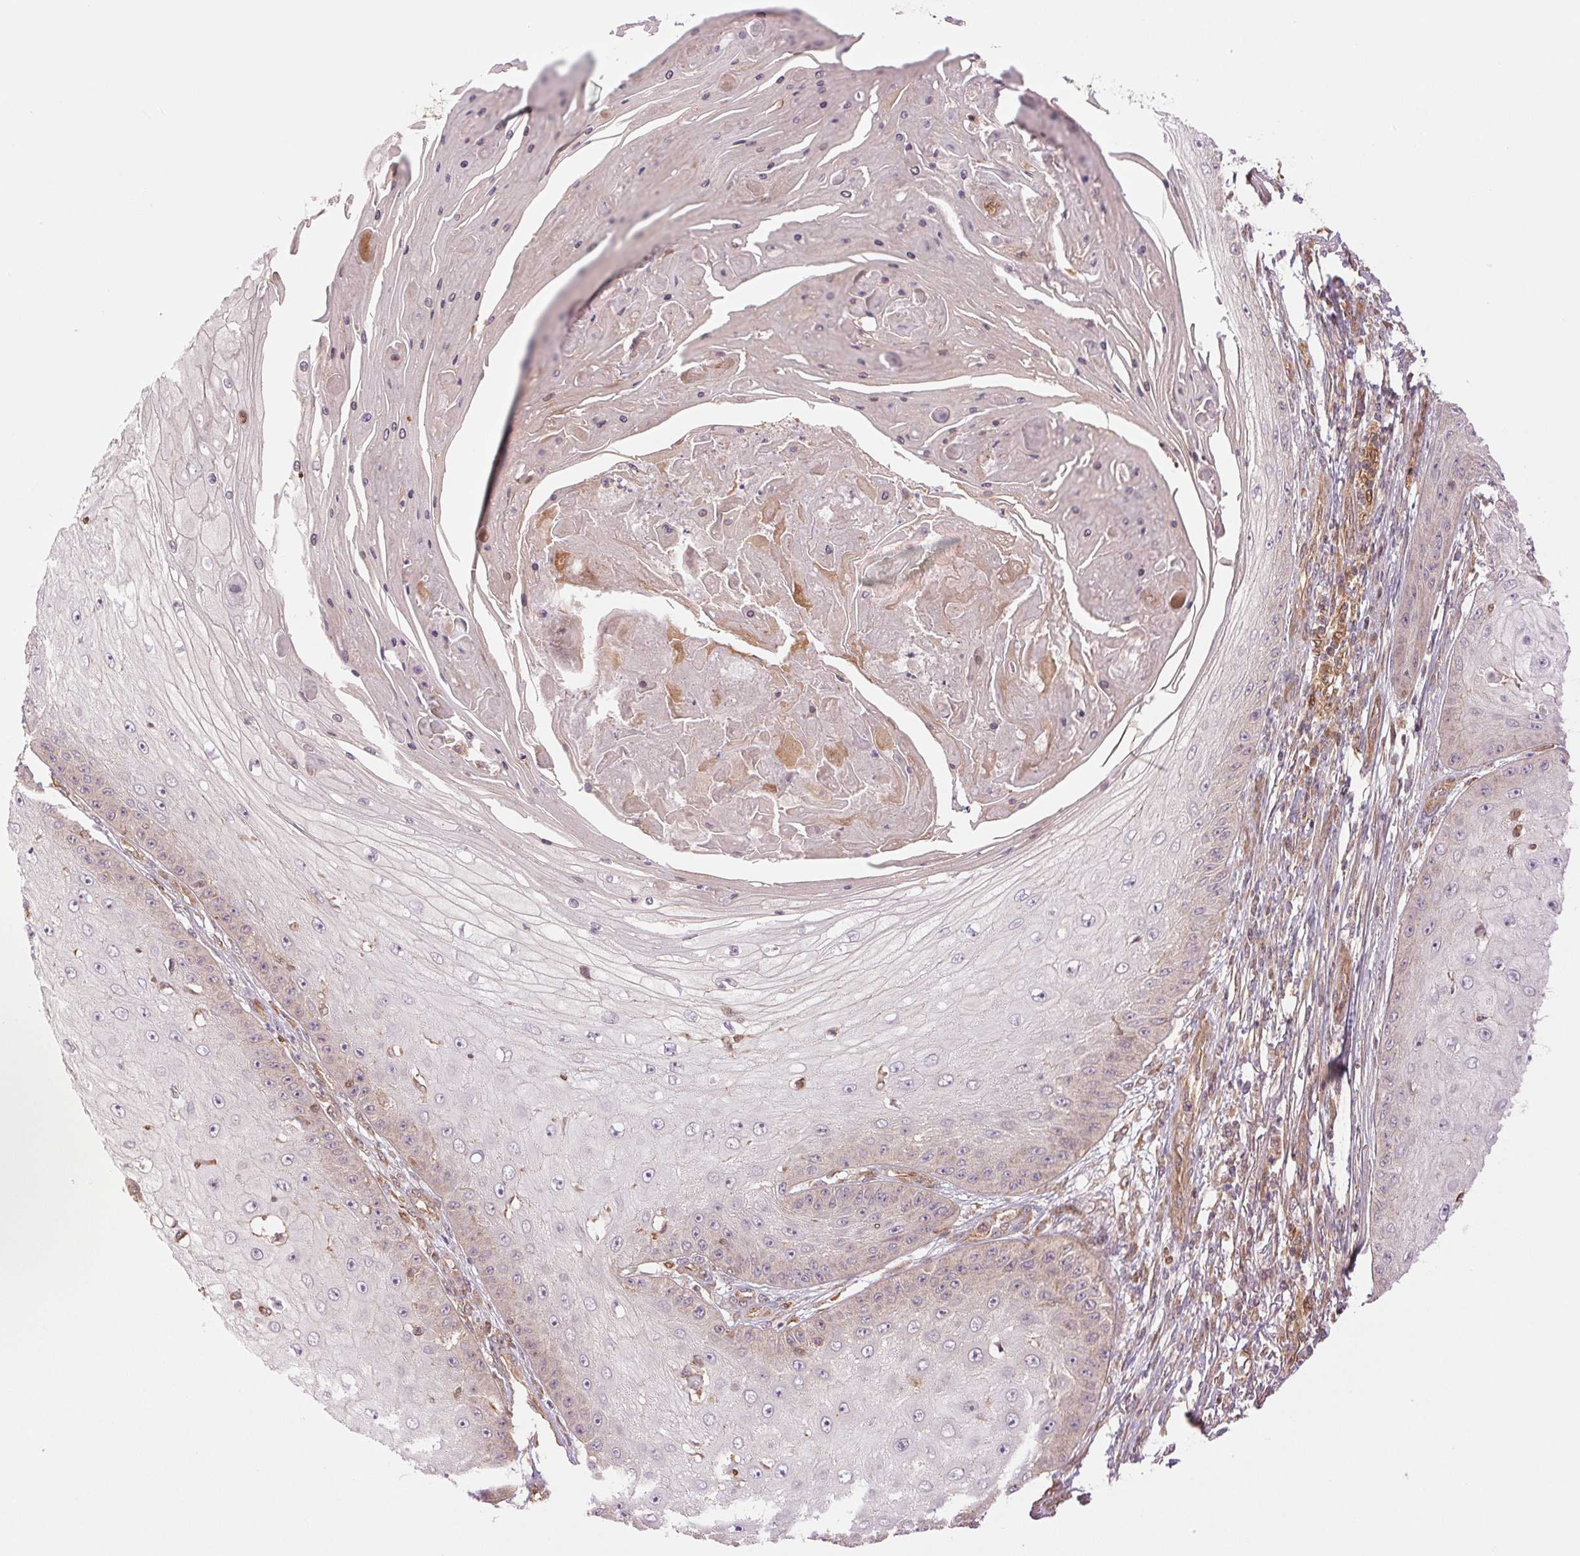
{"staining": {"intensity": "weak", "quantity": "<25%", "location": "cytoplasmic/membranous"}, "tissue": "skin cancer", "cell_type": "Tumor cells", "image_type": "cancer", "snomed": [{"axis": "morphology", "description": "Squamous cell carcinoma, NOS"}, {"axis": "topography", "description": "Skin"}], "caption": "Image shows no significant protein positivity in tumor cells of skin cancer.", "gene": "STARD7", "patient": {"sex": "male", "age": 70}}